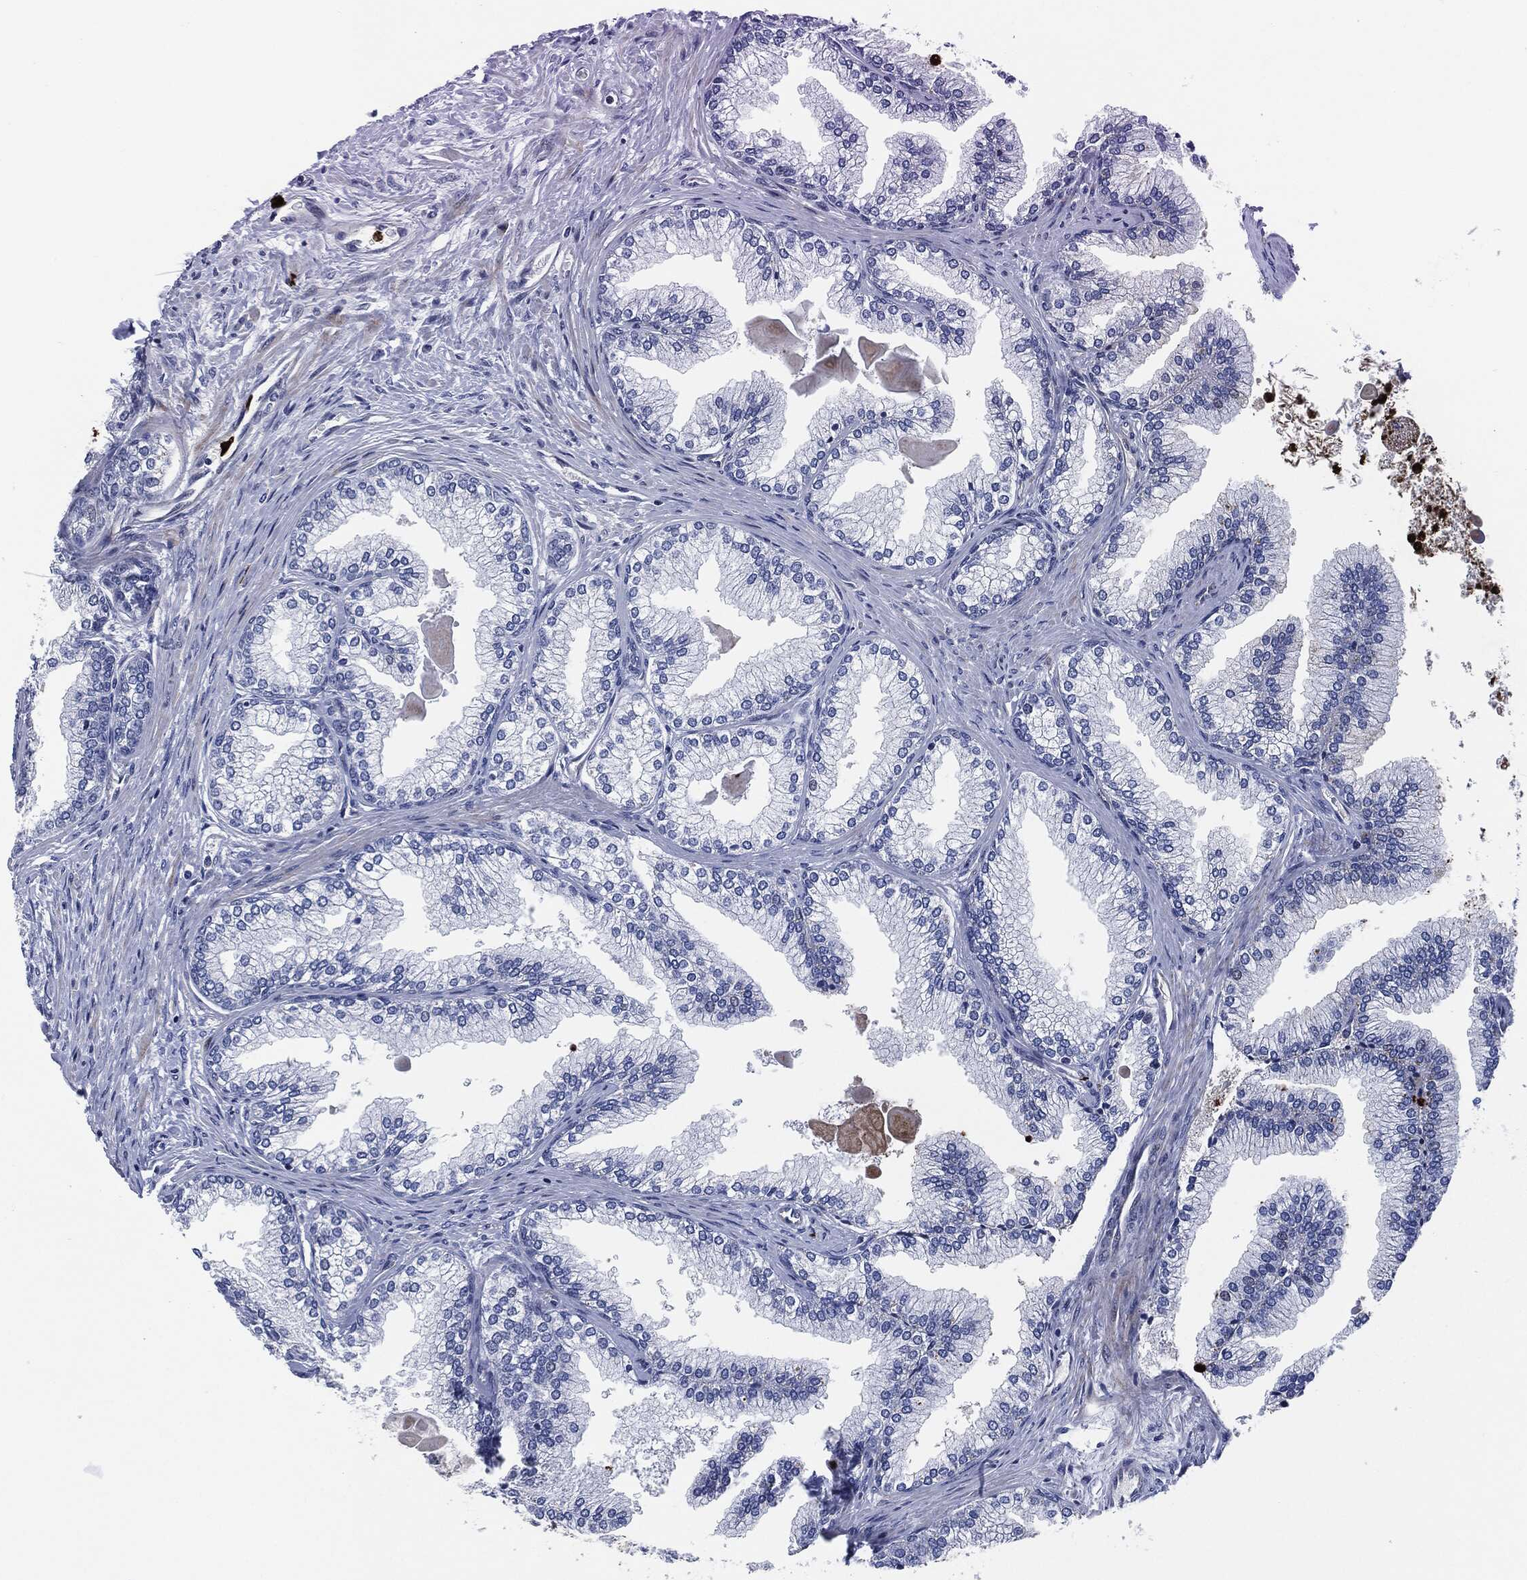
{"staining": {"intensity": "negative", "quantity": "none", "location": "none"}, "tissue": "prostate", "cell_type": "Glandular cells", "image_type": "normal", "snomed": [{"axis": "morphology", "description": "Normal tissue, NOS"}, {"axis": "topography", "description": "Prostate"}], "caption": "The IHC micrograph has no significant positivity in glandular cells of prostate. Nuclei are stained in blue.", "gene": "MPO", "patient": {"sex": "male", "age": 72}}